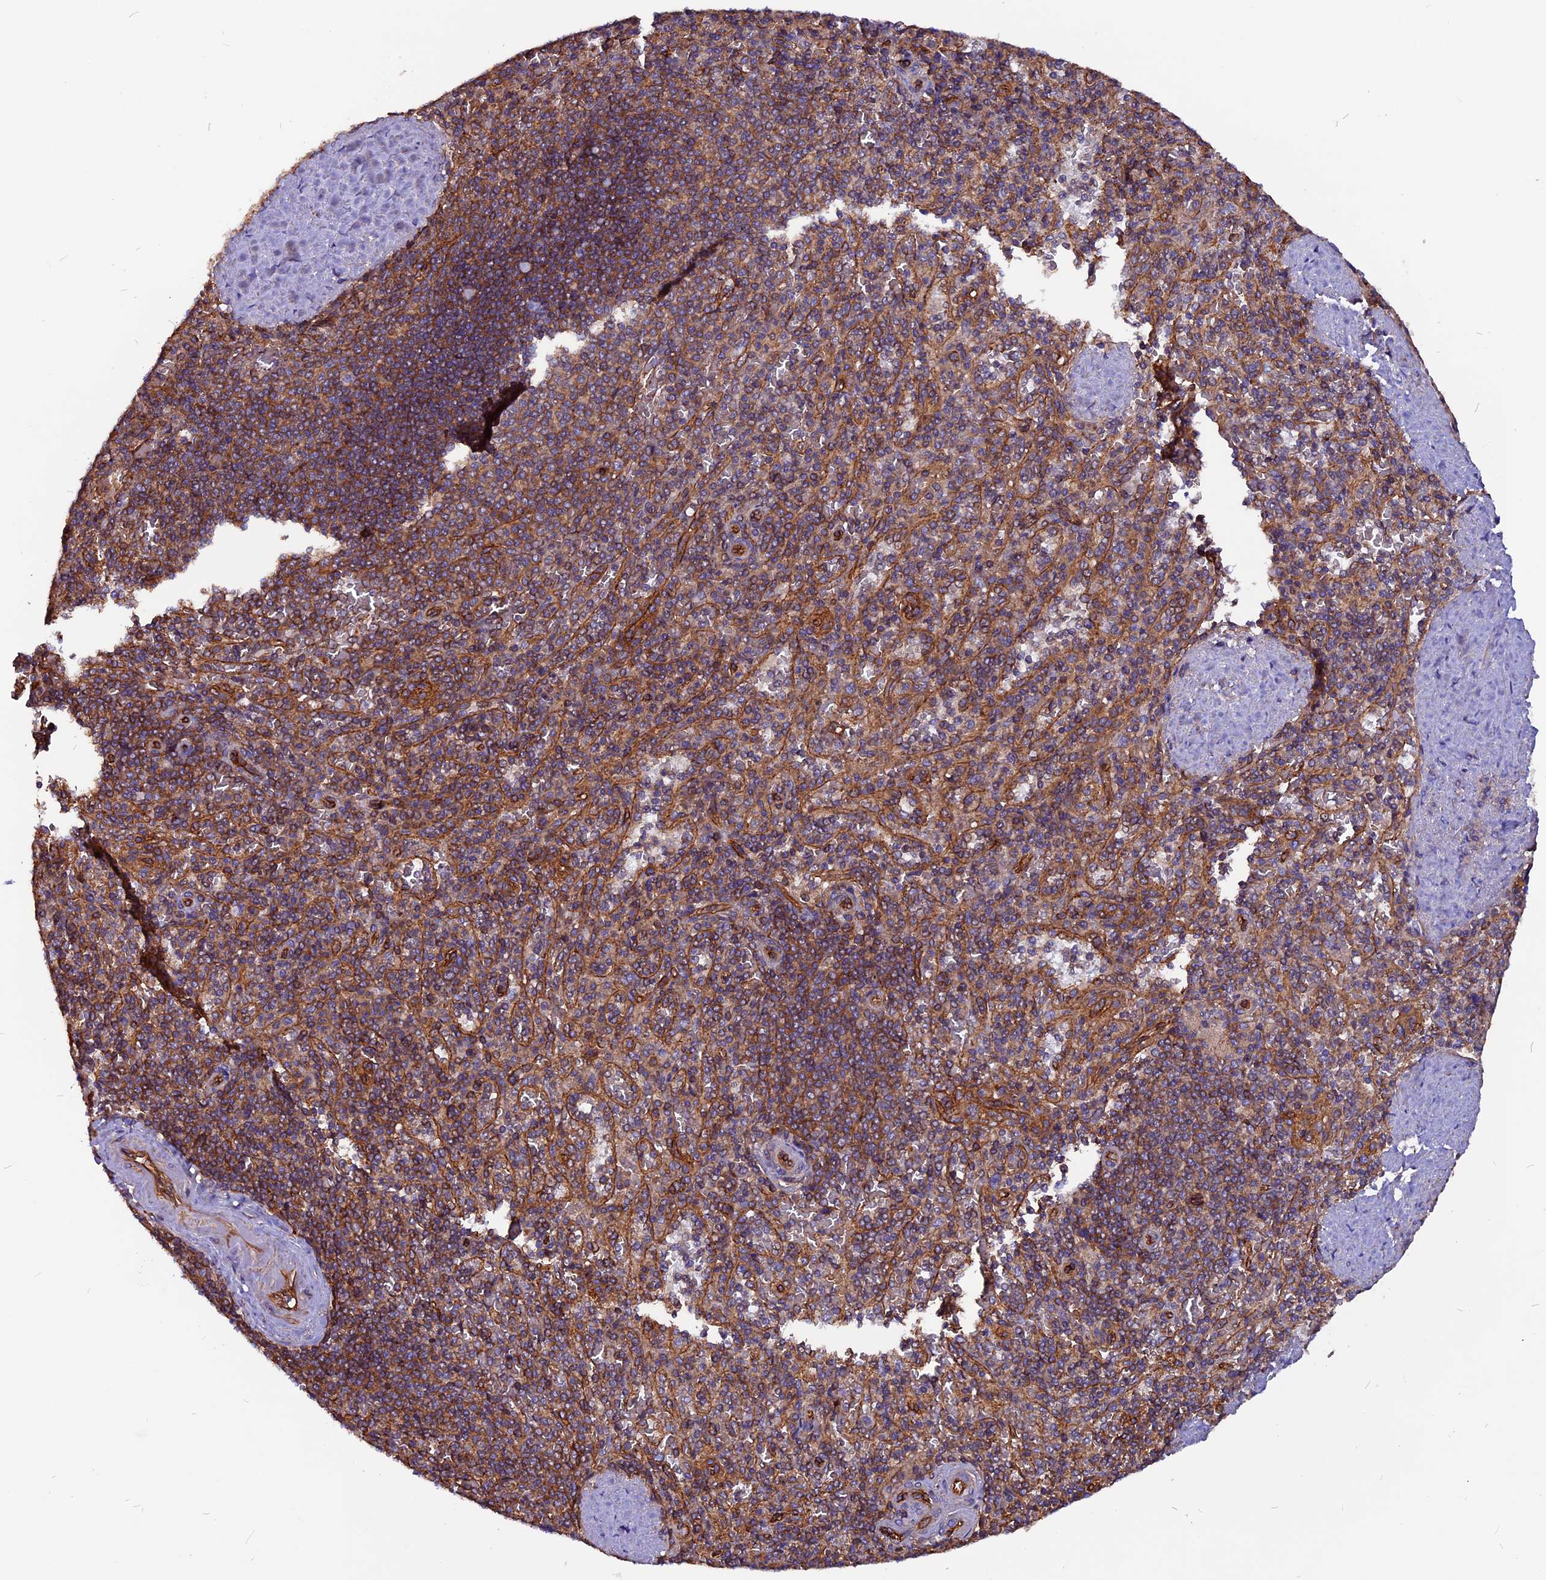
{"staining": {"intensity": "moderate", "quantity": "25%-75%", "location": "cytoplasmic/membranous"}, "tissue": "spleen", "cell_type": "Cells in red pulp", "image_type": "normal", "snomed": [{"axis": "morphology", "description": "Normal tissue, NOS"}, {"axis": "topography", "description": "Spleen"}], "caption": "The image reveals staining of normal spleen, revealing moderate cytoplasmic/membranous protein staining (brown color) within cells in red pulp.", "gene": "ZNF749", "patient": {"sex": "male", "age": 82}}